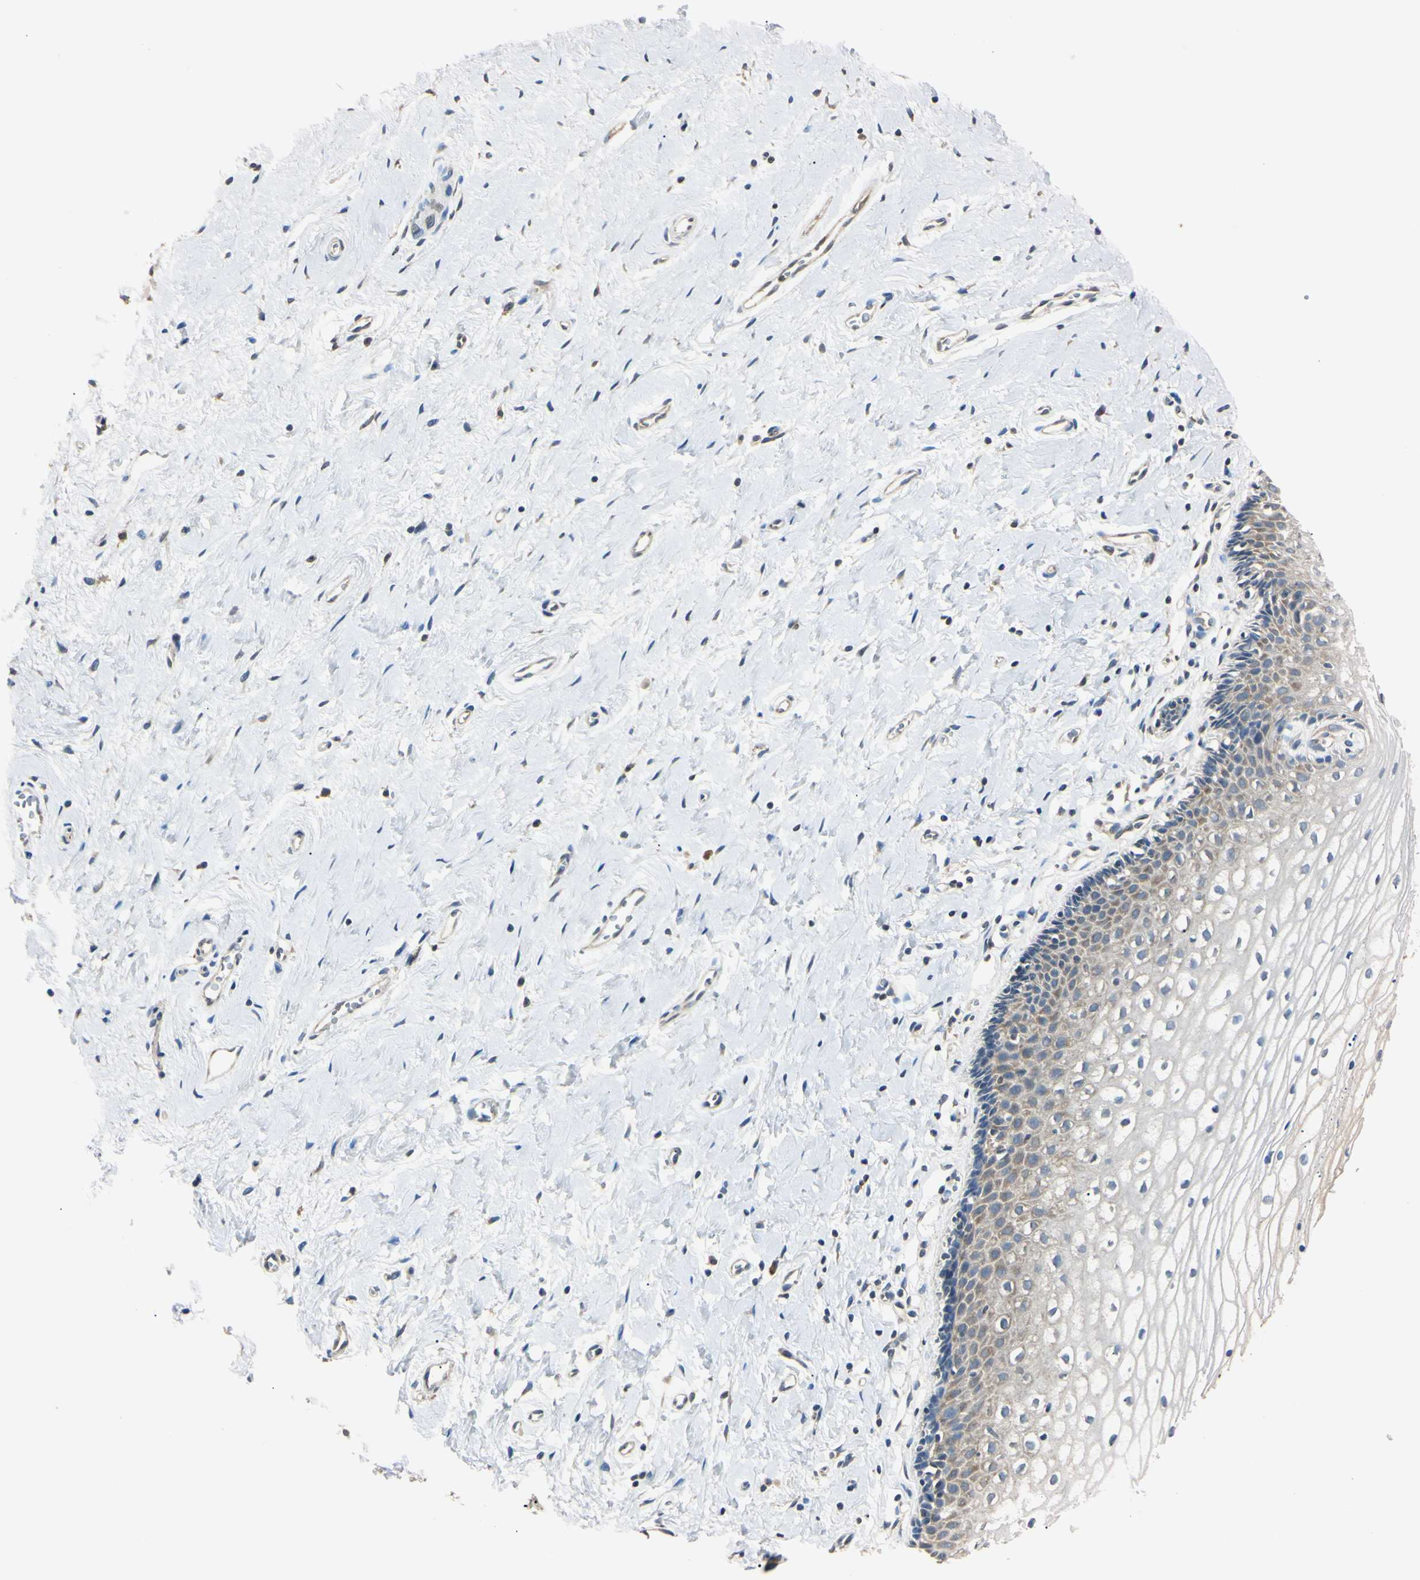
{"staining": {"intensity": "weak", "quantity": "<25%", "location": "cytoplasmic/membranous"}, "tissue": "vagina", "cell_type": "Squamous epithelial cells", "image_type": "normal", "snomed": [{"axis": "morphology", "description": "Normal tissue, NOS"}, {"axis": "topography", "description": "Soft tissue"}, {"axis": "topography", "description": "Vagina"}], "caption": "Immunohistochemistry (IHC) of normal human vagina displays no staining in squamous epithelial cells. (DAB immunohistochemistry visualized using brightfield microscopy, high magnification).", "gene": "EPN1", "patient": {"sex": "female", "age": 61}}